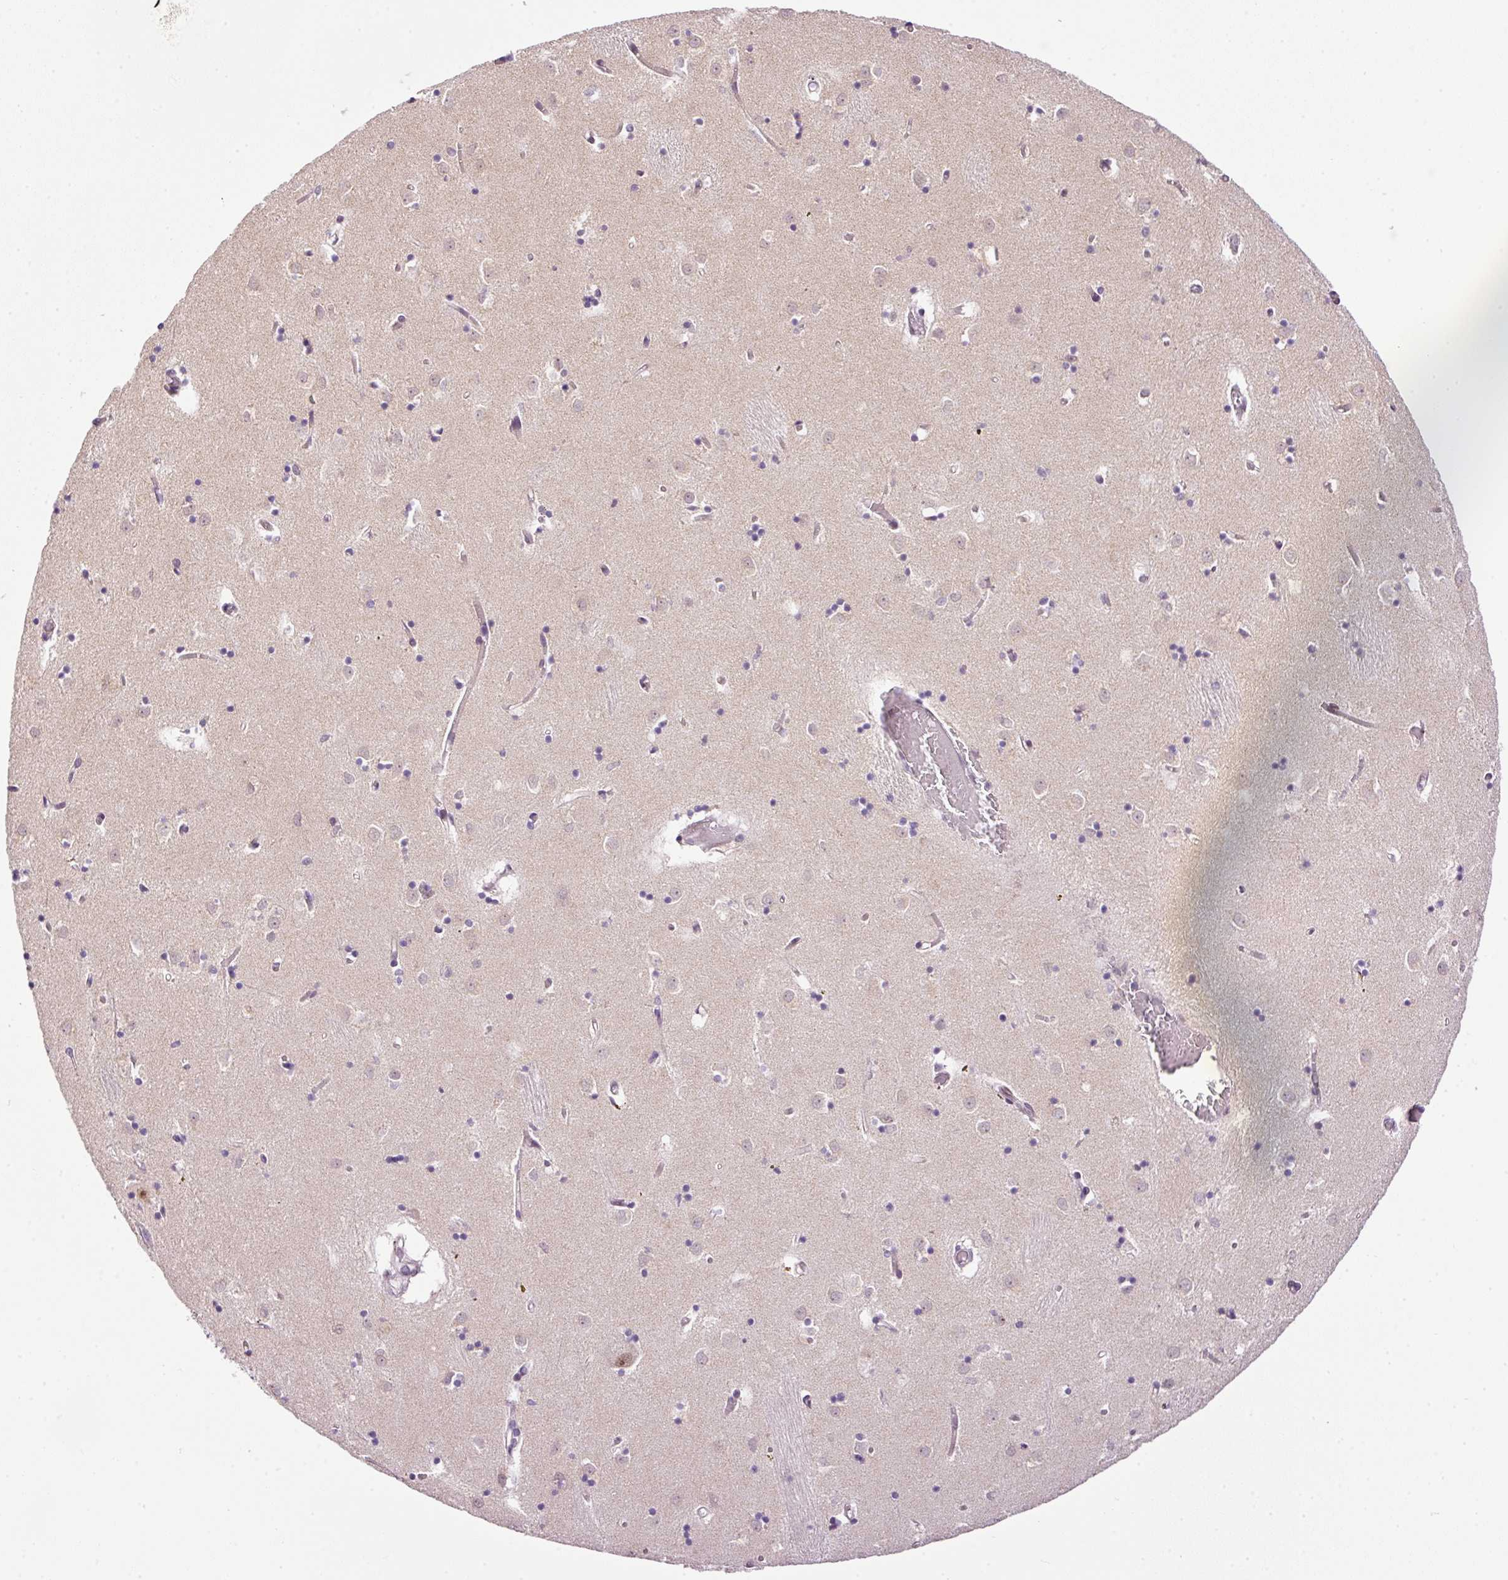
{"staining": {"intensity": "weak", "quantity": "25%-75%", "location": "cytoplasmic/membranous"}, "tissue": "caudate", "cell_type": "Glial cells", "image_type": "normal", "snomed": [{"axis": "morphology", "description": "Normal tissue, NOS"}, {"axis": "topography", "description": "Lateral ventricle wall"}], "caption": "Normal caudate reveals weak cytoplasmic/membranous positivity in about 25%-75% of glial cells, visualized by immunohistochemistry.", "gene": "KPNA2", "patient": {"sex": "male", "age": 70}}